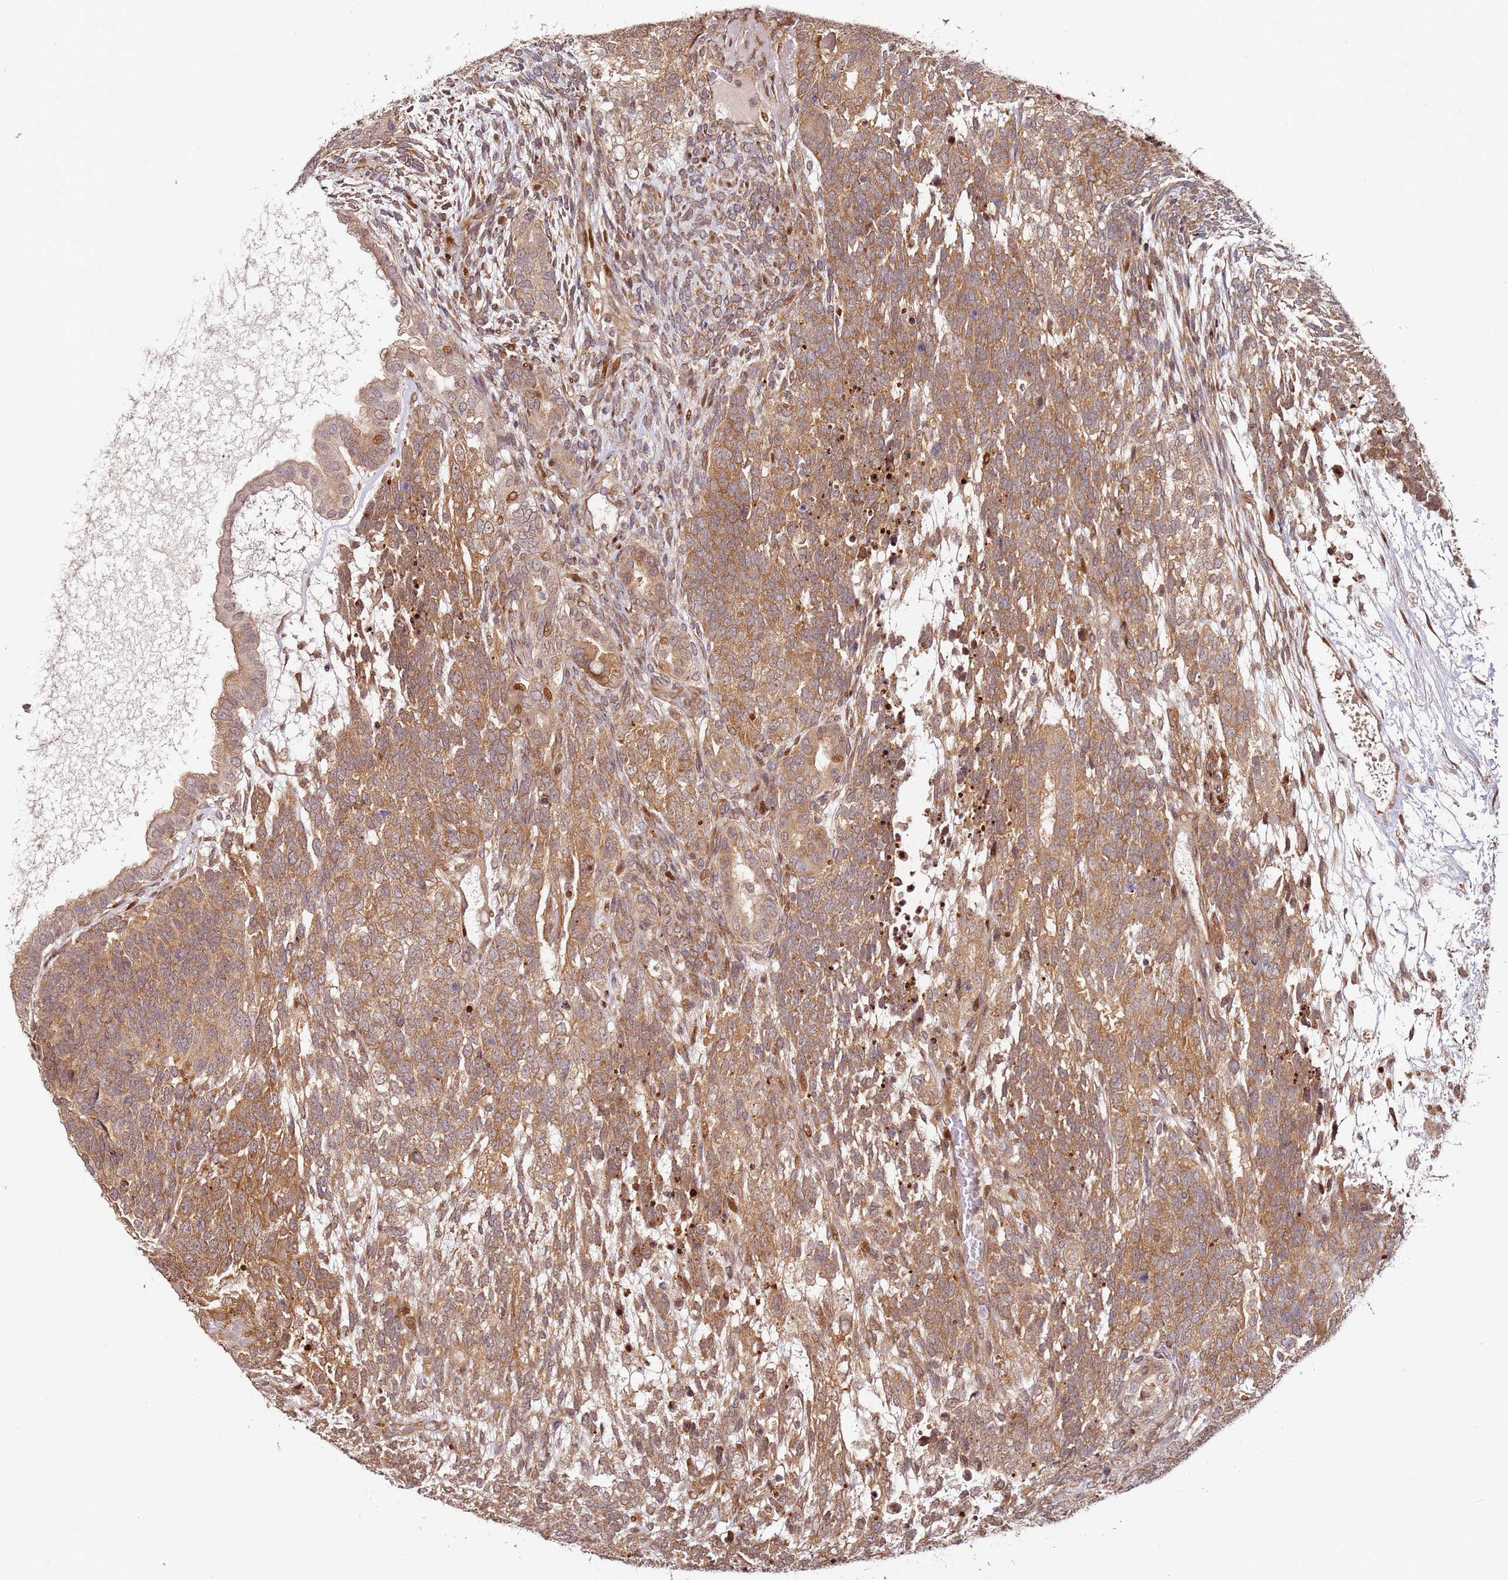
{"staining": {"intensity": "moderate", "quantity": ">75%", "location": "cytoplasmic/membranous"}, "tissue": "testis cancer", "cell_type": "Tumor cells", "image_type": "cancer", "snomed": [{"axis": "morphology", "description": "Carcinoma, Embryonal, NOS"}, {"axis": "topography", "description": "Testis"}], "caption": "Testis cancer (embryonal carcinoma) tissue displays moderate cytoplasmic/membranous expression in about >75% of tumor cells, visualized by immunohistochemistry. (IHC, brightfield microscopy, high magnification).", "gene": "RPS3A", "patient": {"sex": "male", "age": 23}}